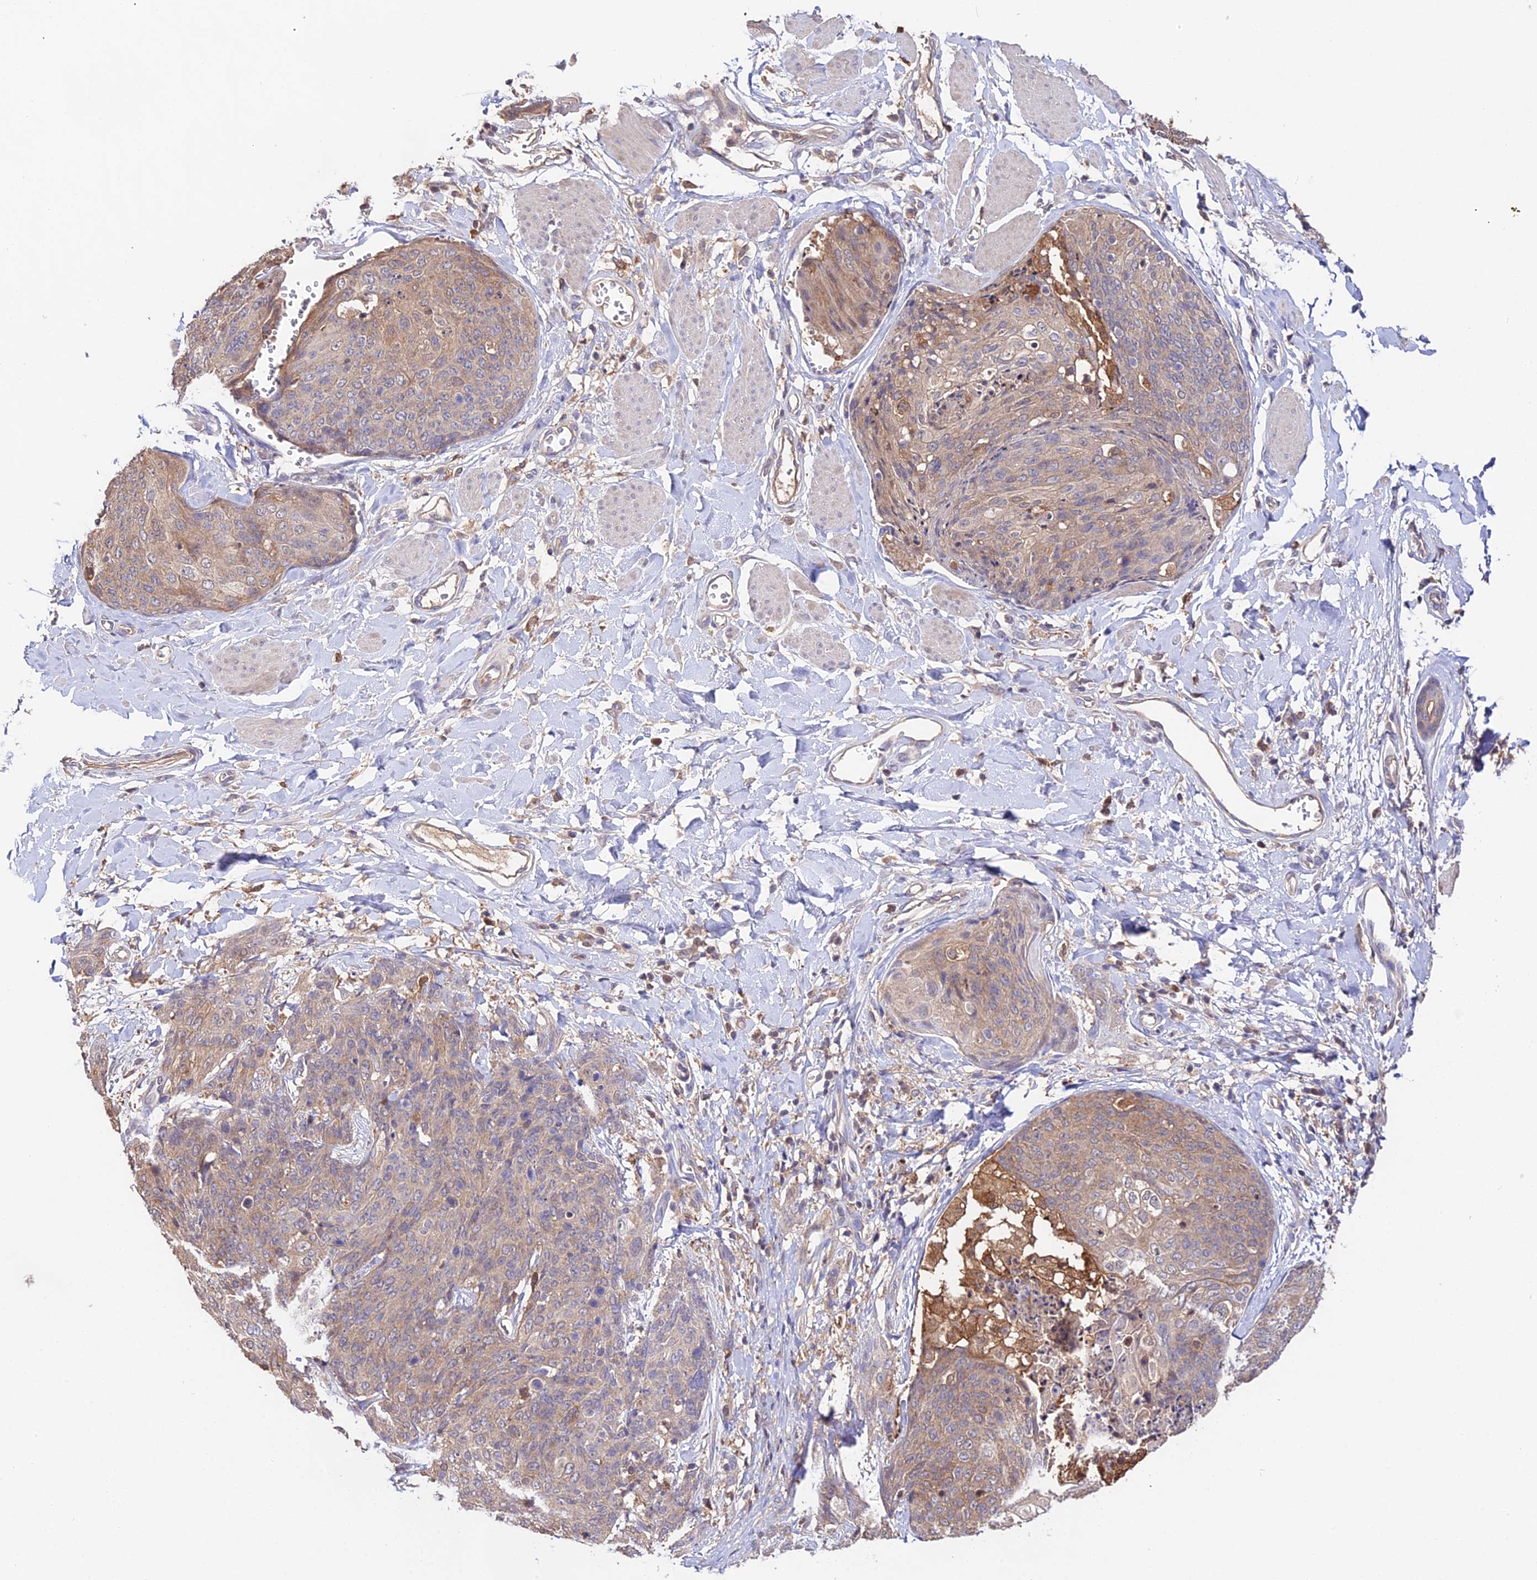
{"staining": {"intensity": "moderate", "quantity": "25%-75%", "location": "cytoplasmic/membranous"}, "tissue": "skin cancer", "cell_type": "Tumor cells", "image_type": "cancer", "snomed": [{"axis": "morphology", "description": "Squamous cell carcinoma, NOS"}, {"axis": "topography", "description": "Skin"}, {"axis": "topography", "description": "Vulva"}], "caption": "Protein expression analysis of human squamous cell carcinoma (skin) reveals moderate cytoplasmic/membranous staining in about 25%-75% of tumor cells.", "gene": "FBP1", "patient": {"sex": "female", "age": 85}}